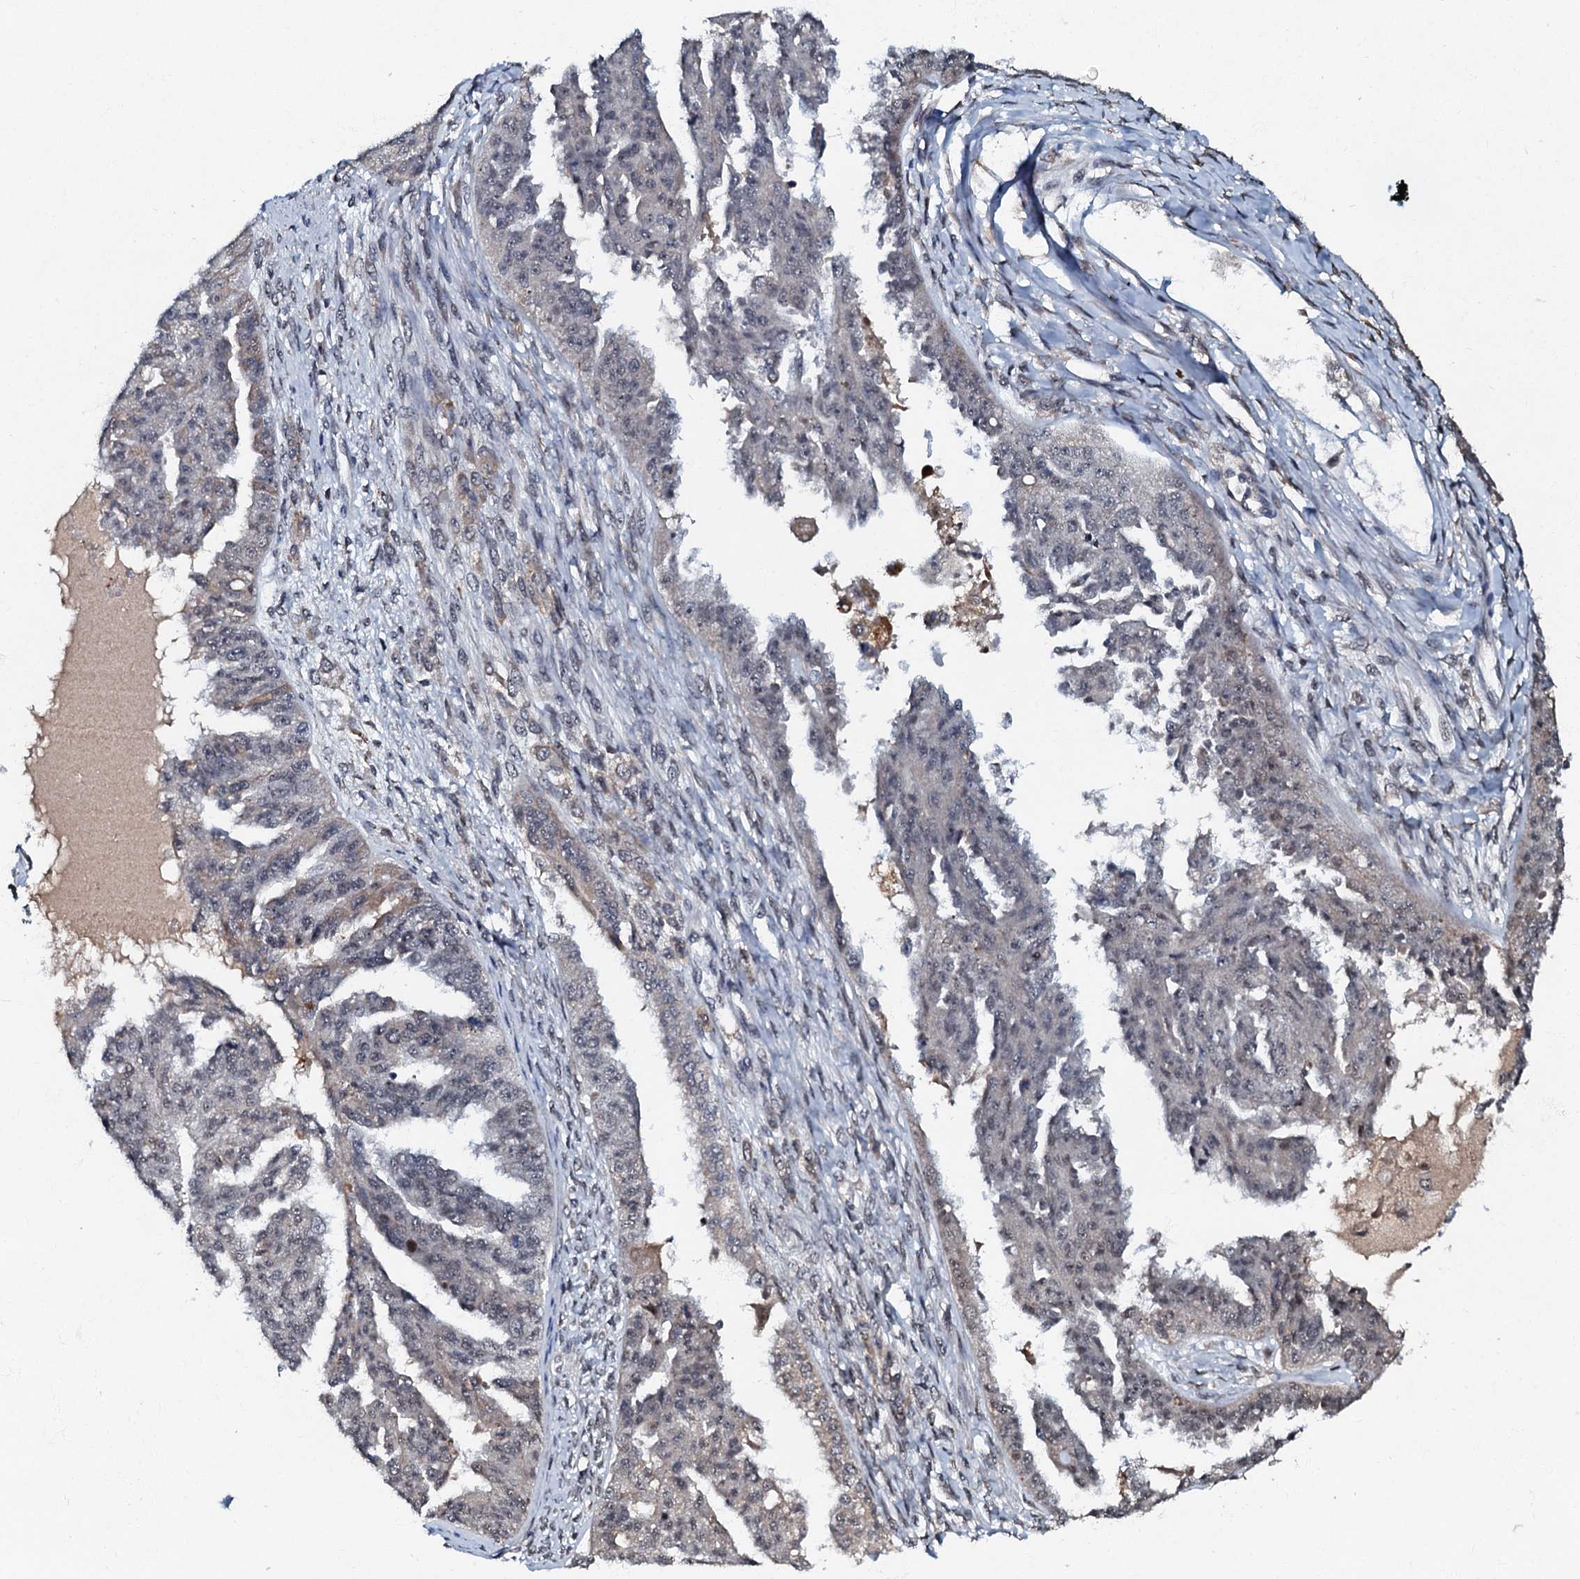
{"staining": {"intensity": "weak", "quantity": "<25%", "location": "nuclear"}, "tissue": "ovarian cancer", "cell_type": "Tumor cells", "image_type": "cancer", "snomed": [{"axis": "morphology", "description": "Cystadenocarcinoma, serous, NOS"}, {"axis": "topography", "description": "Ovary"}], "caption": "High power microscopy image of an immunohistochemistry image of ovarian cancer, revealing no significant staining in tumor cells.", "gene": "C18orf32", "patient": {"sex": "female", "age": 58}}